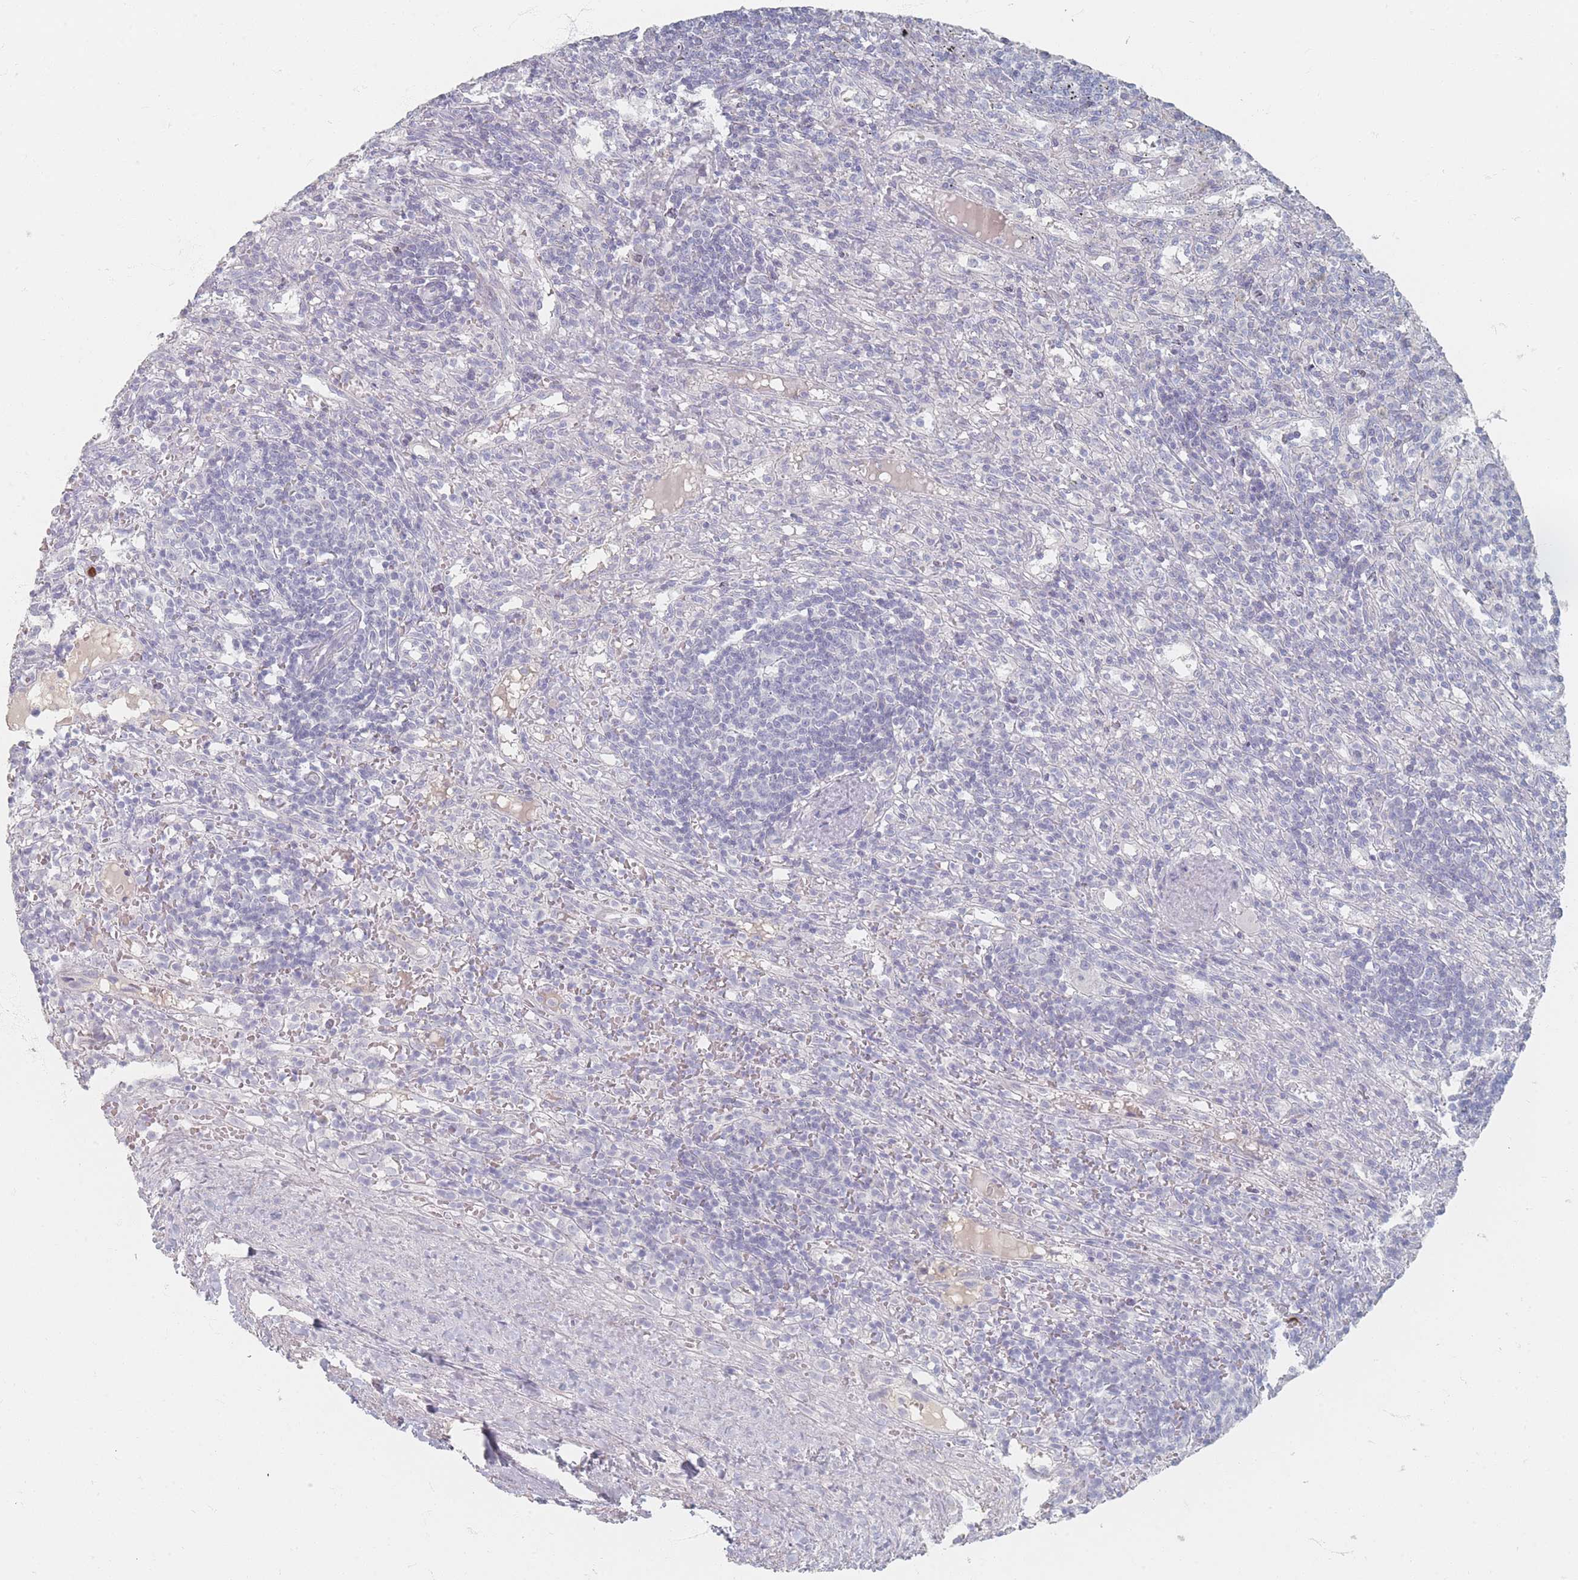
{"staining": {"intensity": "negative", "quantity": "none", "location": "none"}, "tissue": "lymphoma", "cell_type": "Tumor cells", "image_type": "cancer", "snomed": [{"axis": "morphology", "description": "Malignant lymphoma, non-Hodgkin's type, Low grade"}, {"axis": "topography", "description": "Spleen"}], "caption": "The image shows no staining of tumor cells in lymphoma.", "gene": "HELZ2", "patient": {"sex": "male", "age": 76}}